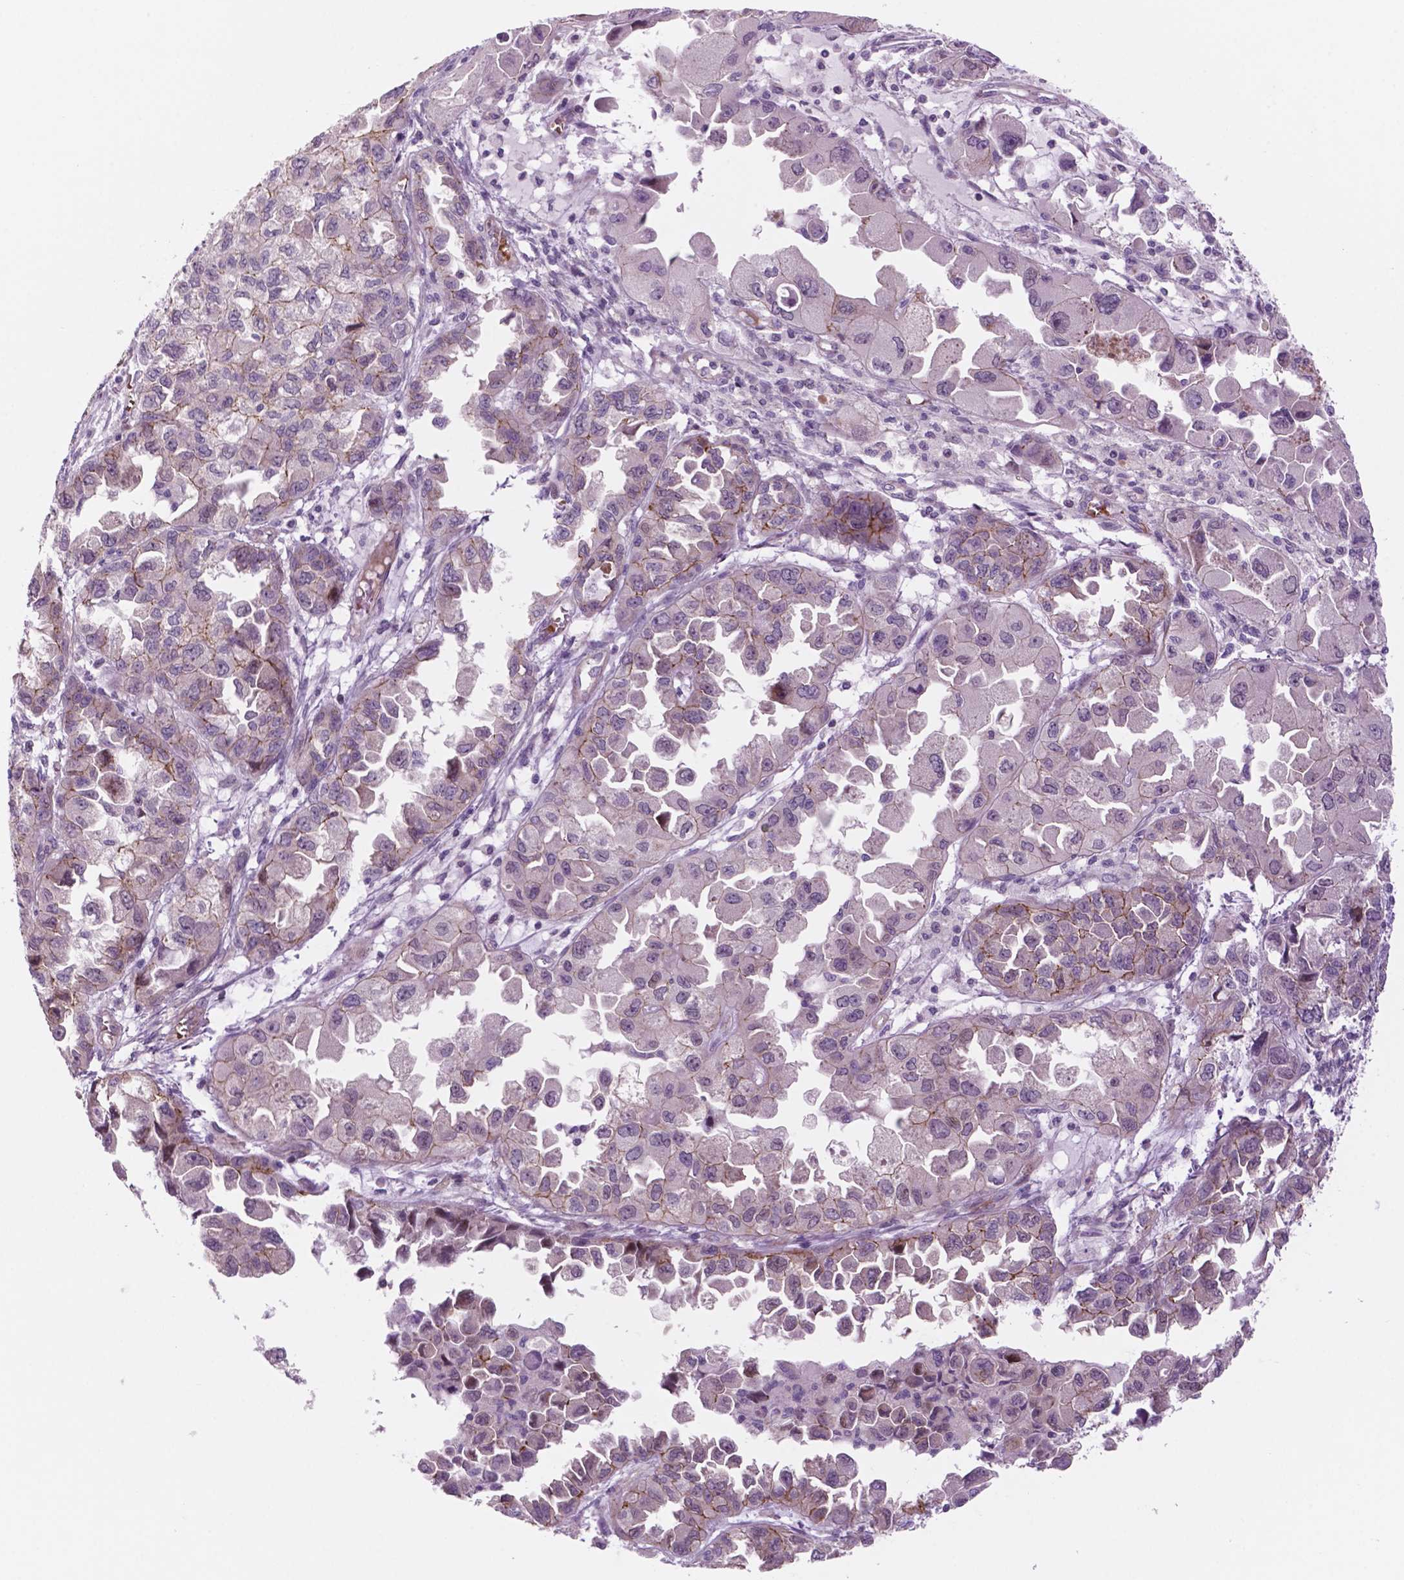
{"staining": {"intensity": "moderate", "quantity": "<25%", "location": "cytoplasmic/membranous"}, "tissue": "ovarian cancer", "cell_type": "Tumor cells", "image_type": "cancer", "snomed": [{"axis": "morphology", "description": "Cystadenocarcinoma, serous, NOS"}, {"axis": "topography", "description": "Ovary"}], "caption": "This histopathology image displays ovarian cancer (serous cystadenocarcinoma) stained with immunohistochemistry to label a protein in brown. The cytoplasmic/membranous of tumor cells show moderate positivity for the protein. Nuclei are counter-stained blue.", "gene": "RND3", "patient": {"sex": "female", "age": 84}}